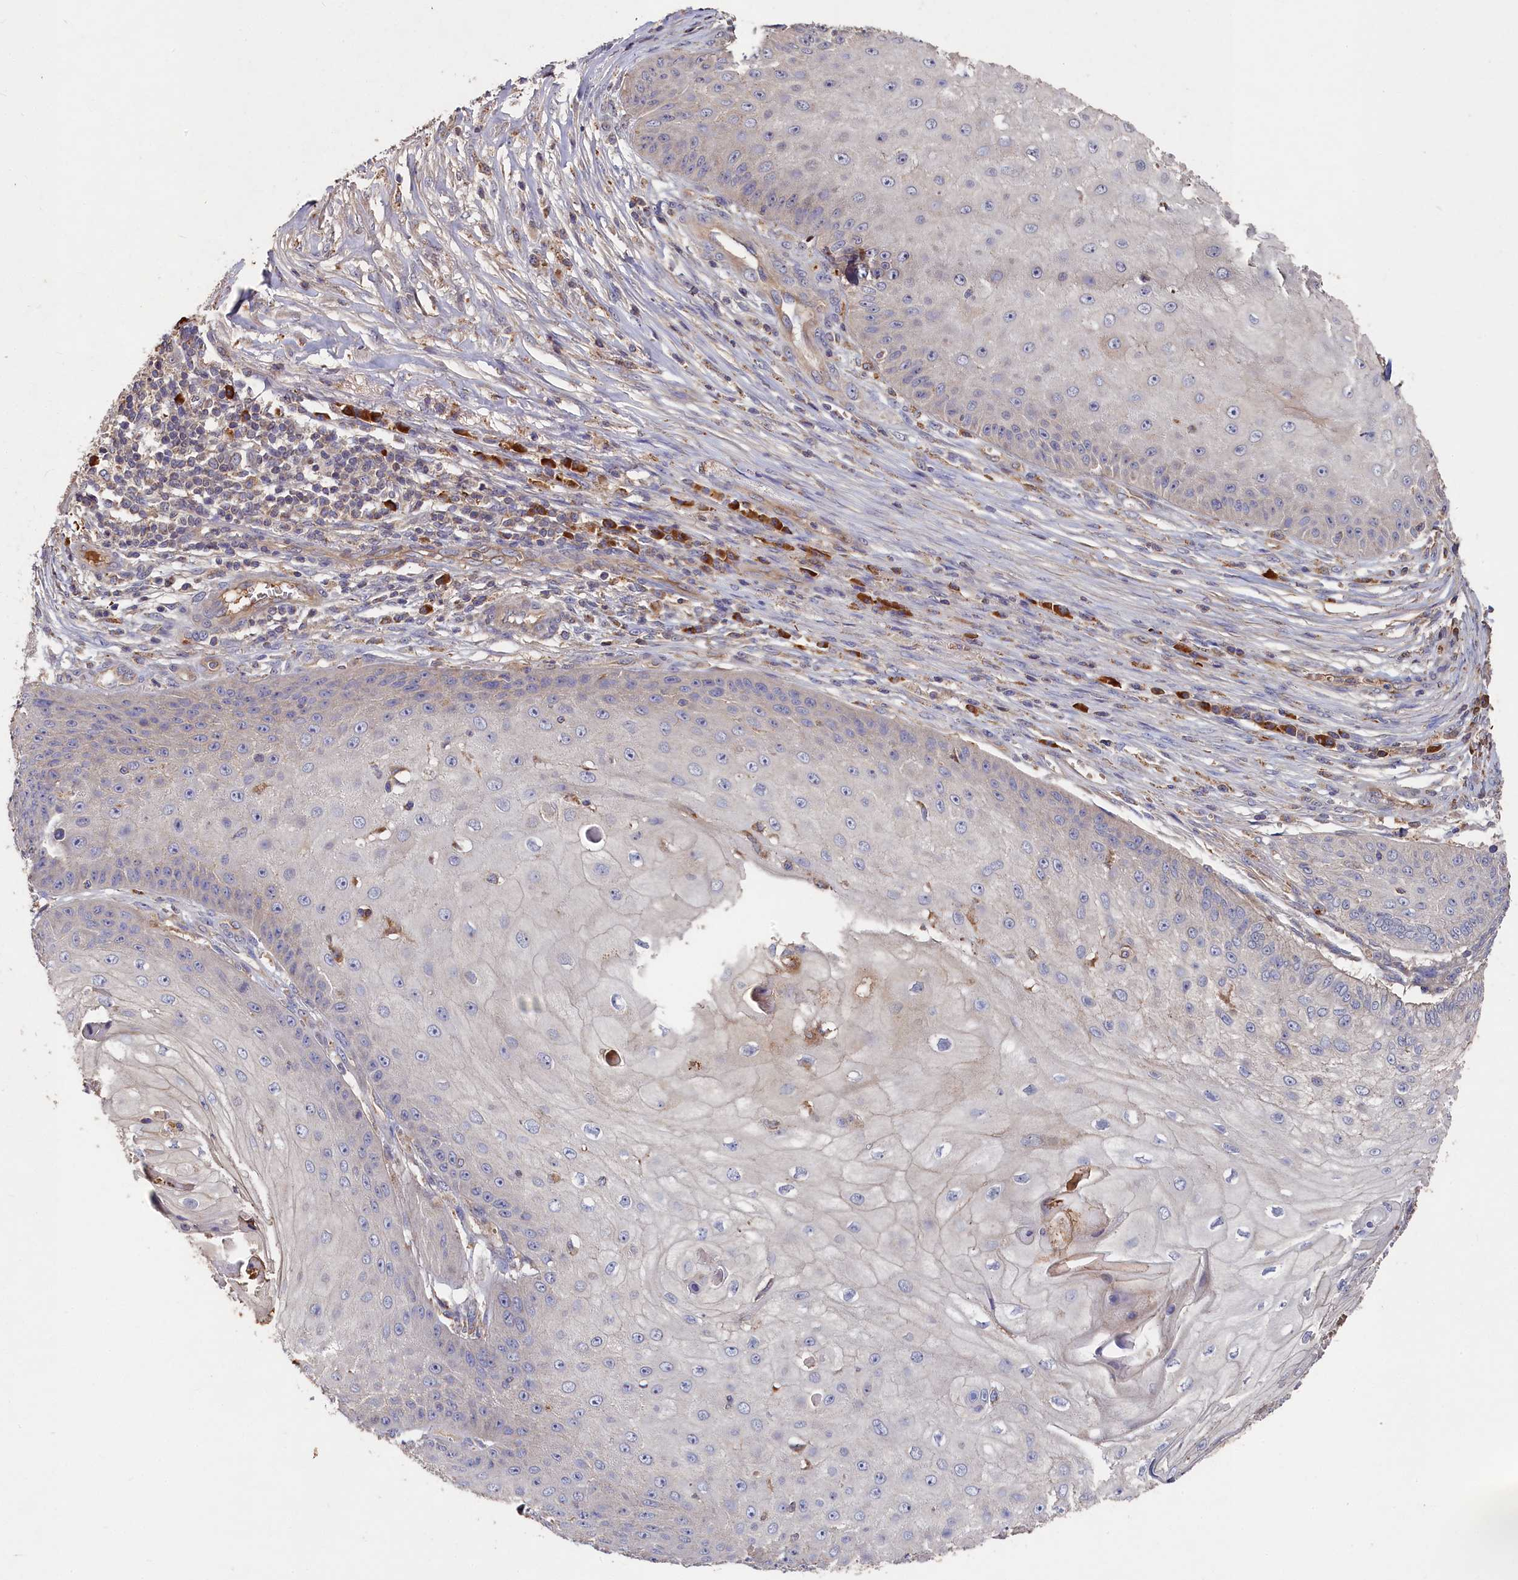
{"staining": {"intensity": "negative", "quantity": "none", "location": "none"}, "tissue": "skin cancer", "cell_type": "Tumor cells", "image_type": "cancer", "snomed": [{"axis": "morphology", "description": "Squamous cell carcinoma, NOS"}, {"axis": "topography", "description": "Skin"}], "caption": "Immunohistochemical staining of human squamous cell carcinoma (skin) exhibits no significant staining in tumor cells.", "gene": "DHRS11", "patient": {"sex": "male", "age": 70}}